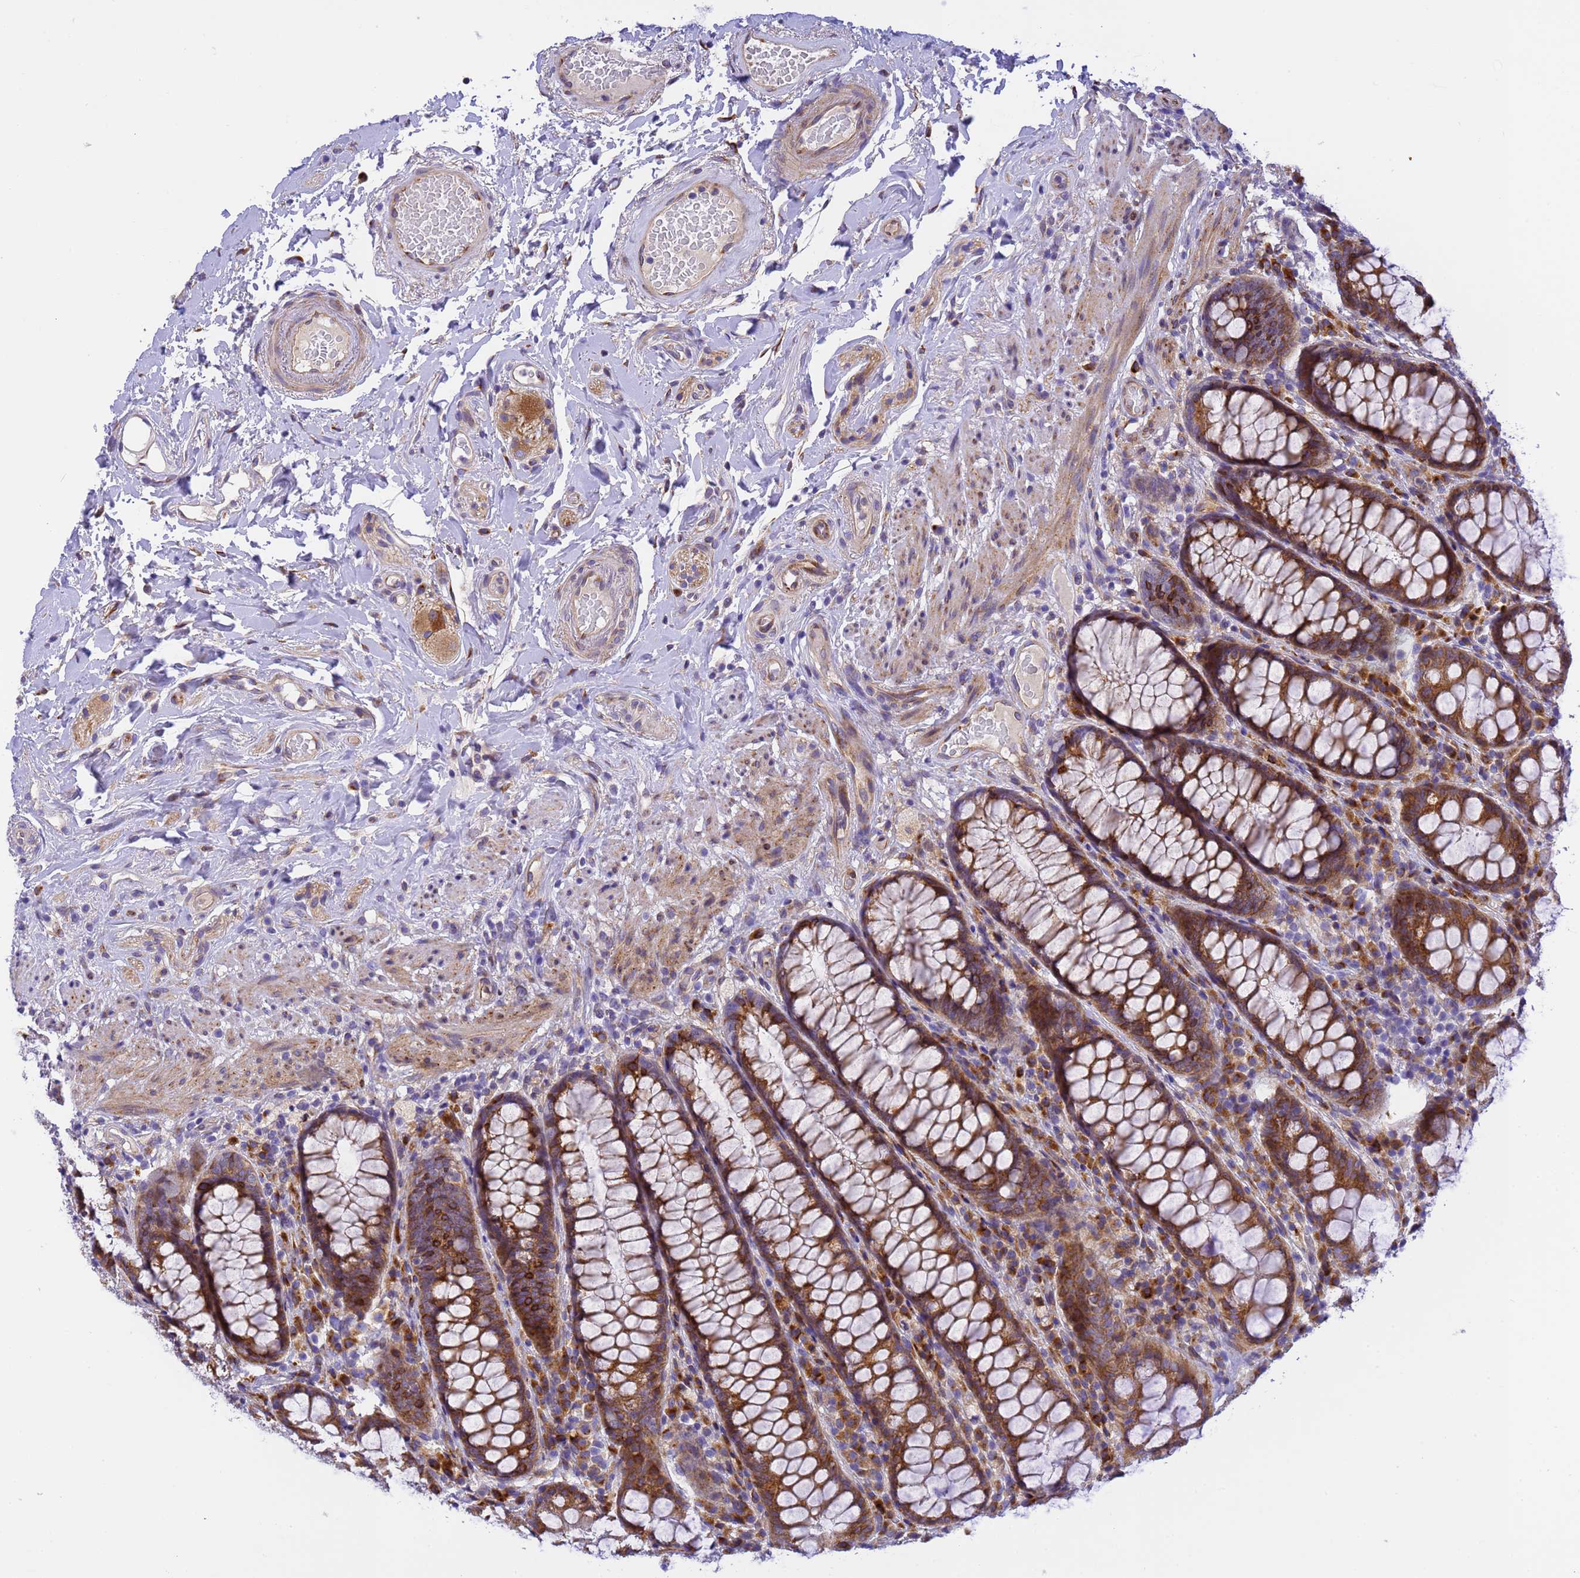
{"staining": {"intensity": "moderate", "quantity": ">75%", "location": "cytoplasmic/membranous"}, "tissue": "rectum", "cell_type": "Glandular cells", "image_type": "normal", "snomed": [{"axis": "morphology", "description": "Normal tissue, NOS"}, {"axis": "topography", "description": "Rectum"}], "caption": "The photomicrograph displays staining of unremarkable rectum, revealing moderate cytoplasmic/membranous protein positivity (brown color) within glandular cells.", "gene": "RHBDD3", "patient": {"sex": "male", "age": 83}}